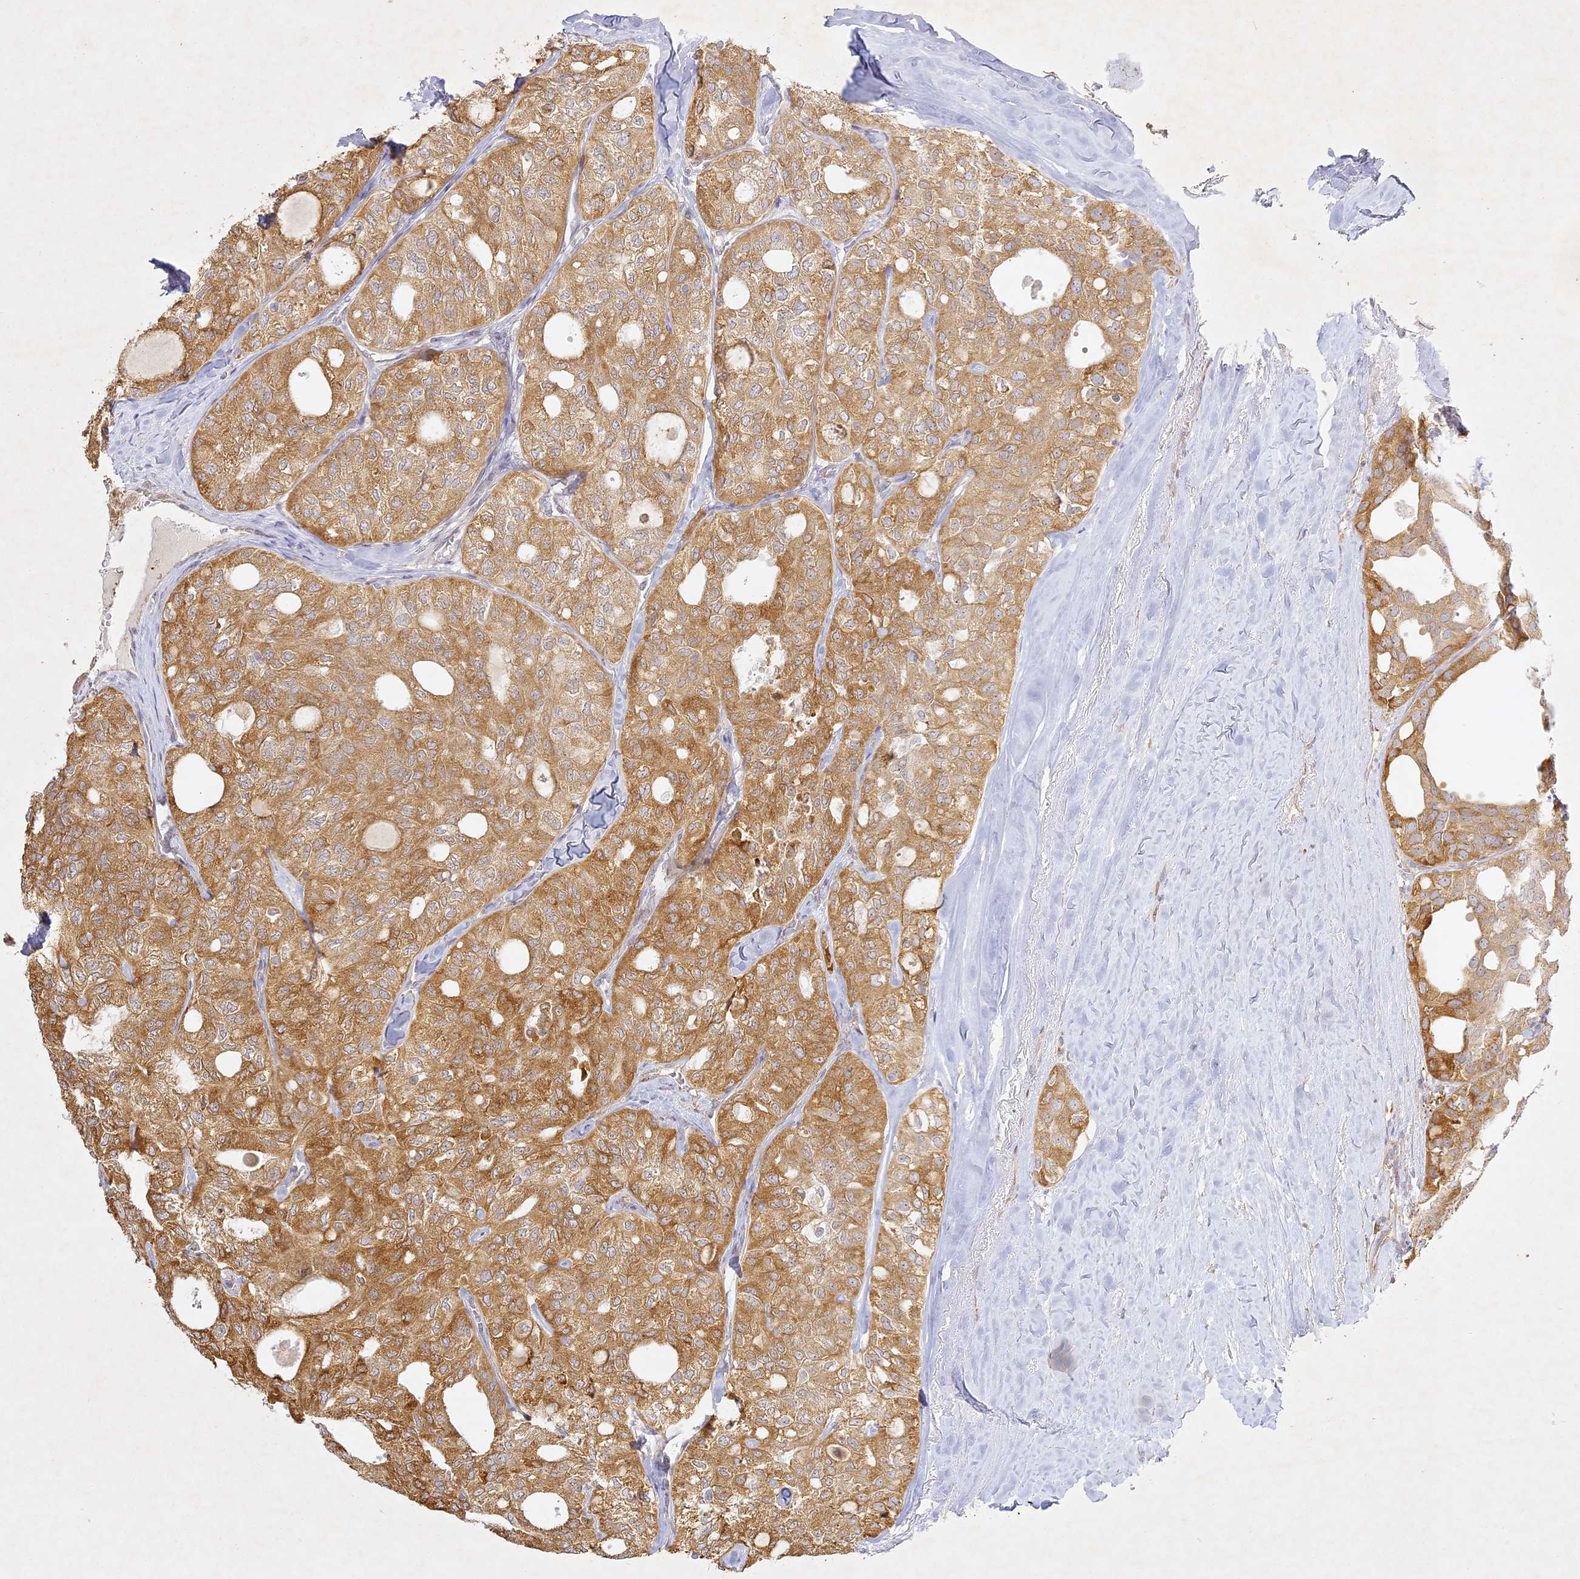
{"staining": {"intensity": "moderate", "quantity": ">75%", "location": "cytoplasmic/membranous"}, "tissue": "thyroid cancer", "cell_type": "Tumor cells", "image_type": "cancer", "snomed": [{"axis": "morphology", "description": "Follicular adenoma carcinoma, NOS"}, {"axis": "topography", "description": "Thyroid gland"}], "caption": "Human follicular adenoma carcinoma (thyroid) stained for a protein (brown) displays moderate cytoplasmic/membranous positive positivity in about >75% of tumor cells.", "gene": "SLC30A5", "patient": {"sex": "male", "age": 75}}